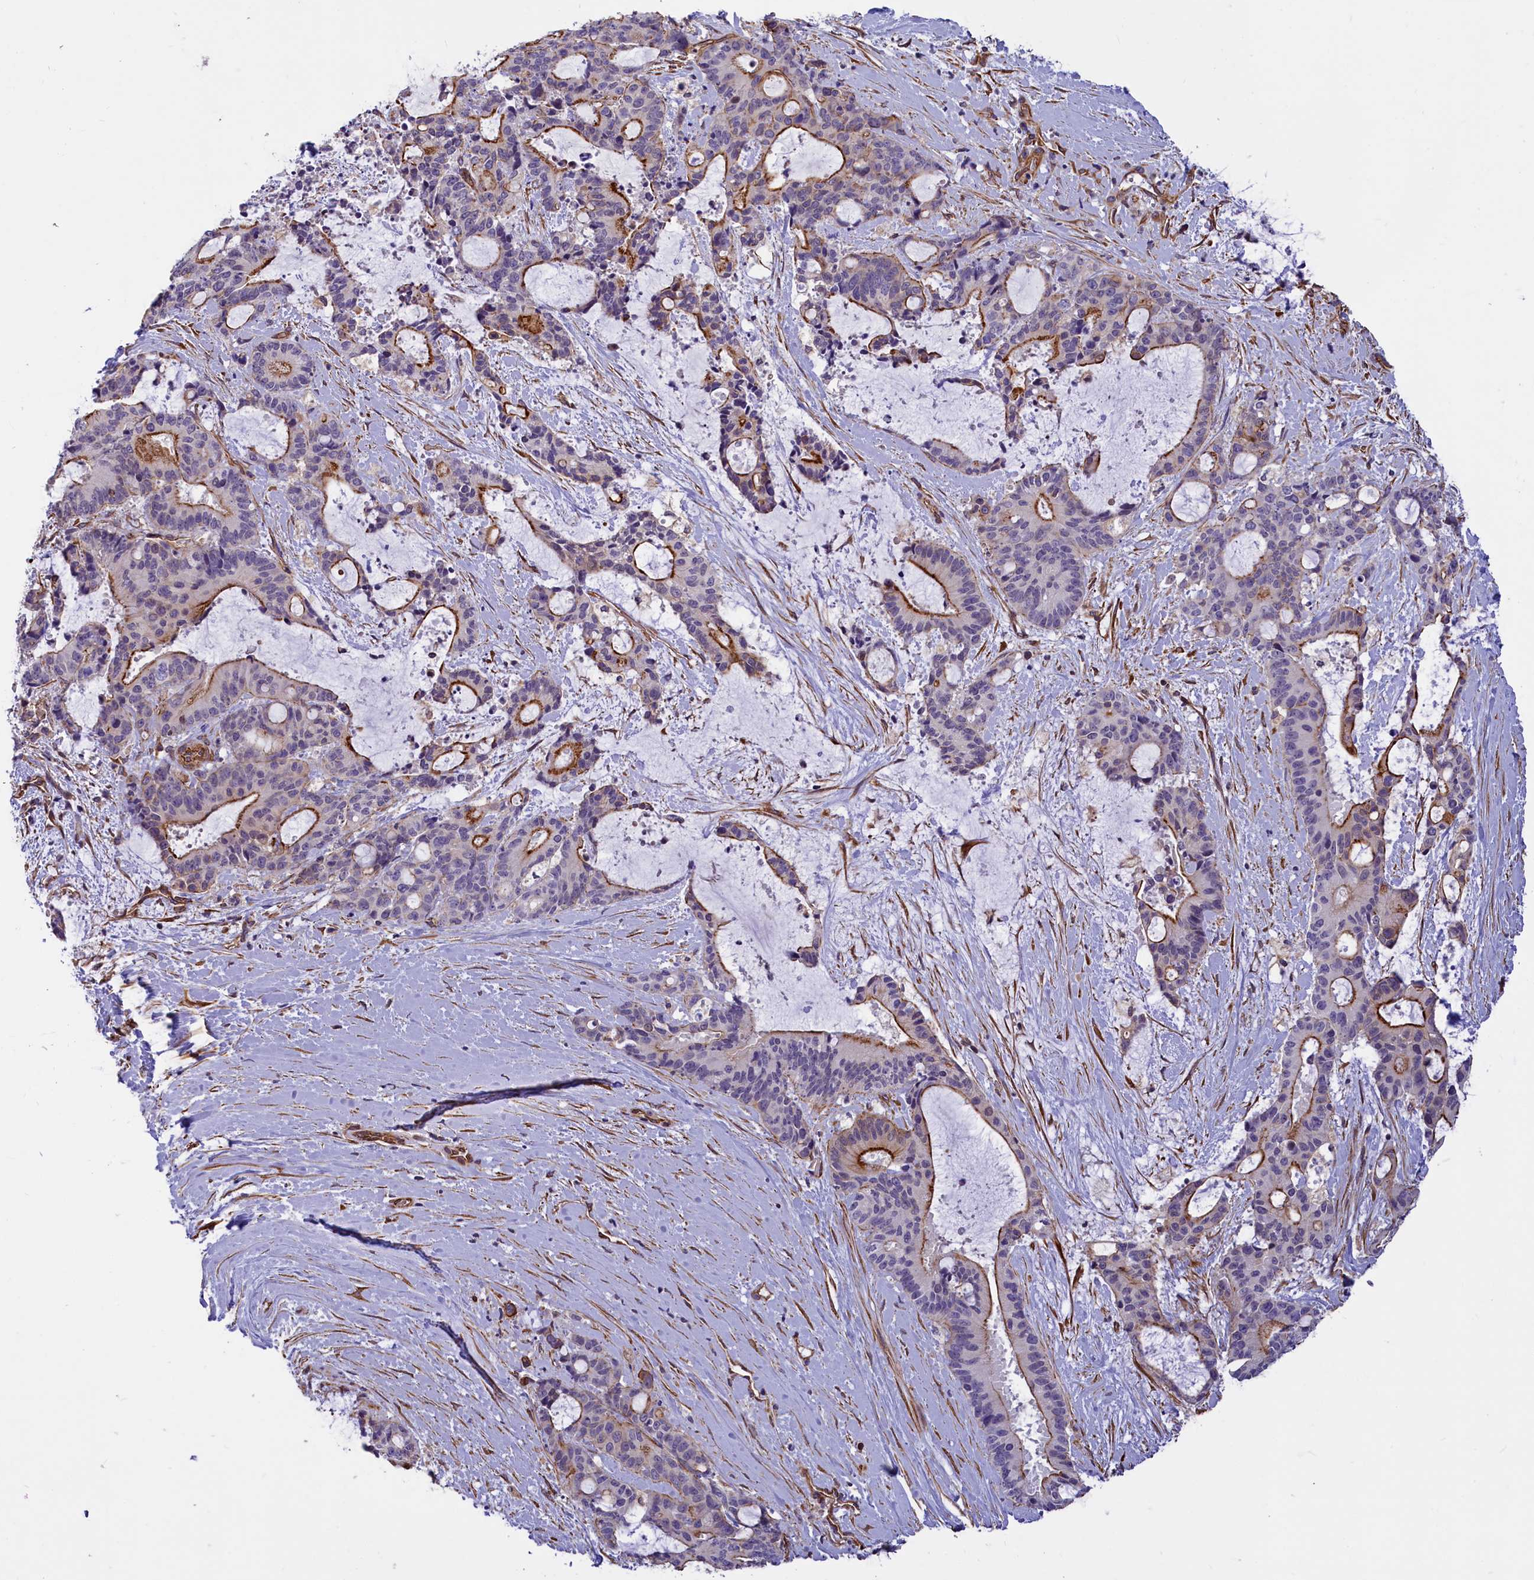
{"staining": {"intensity": "moderate", "quantity": "<25%", "location": "cytoplasmic/membranous"}, "tissue": "liver cancer", "cell_type": "Tumor cells", "image_type": "cancer", "snomed": [{"axis": "morphology", "description": "Normal tissue, NOS"}, {"axis": "morphology", "description": "Cholangiocarcinoma"}, {"axis": "topography", "description": "Liver"}, {"axis": "topography", "description": "Peripheral nerve tissue"}], "caption": "A photomicrograph showing moderate cytoplasmic/membranous expression in about <25% of tumor cells in liver cancer, as visualized by brown immunohistochemical staining.", "gene": "MED20", "patient": {"sex": "female", "age": 73}}